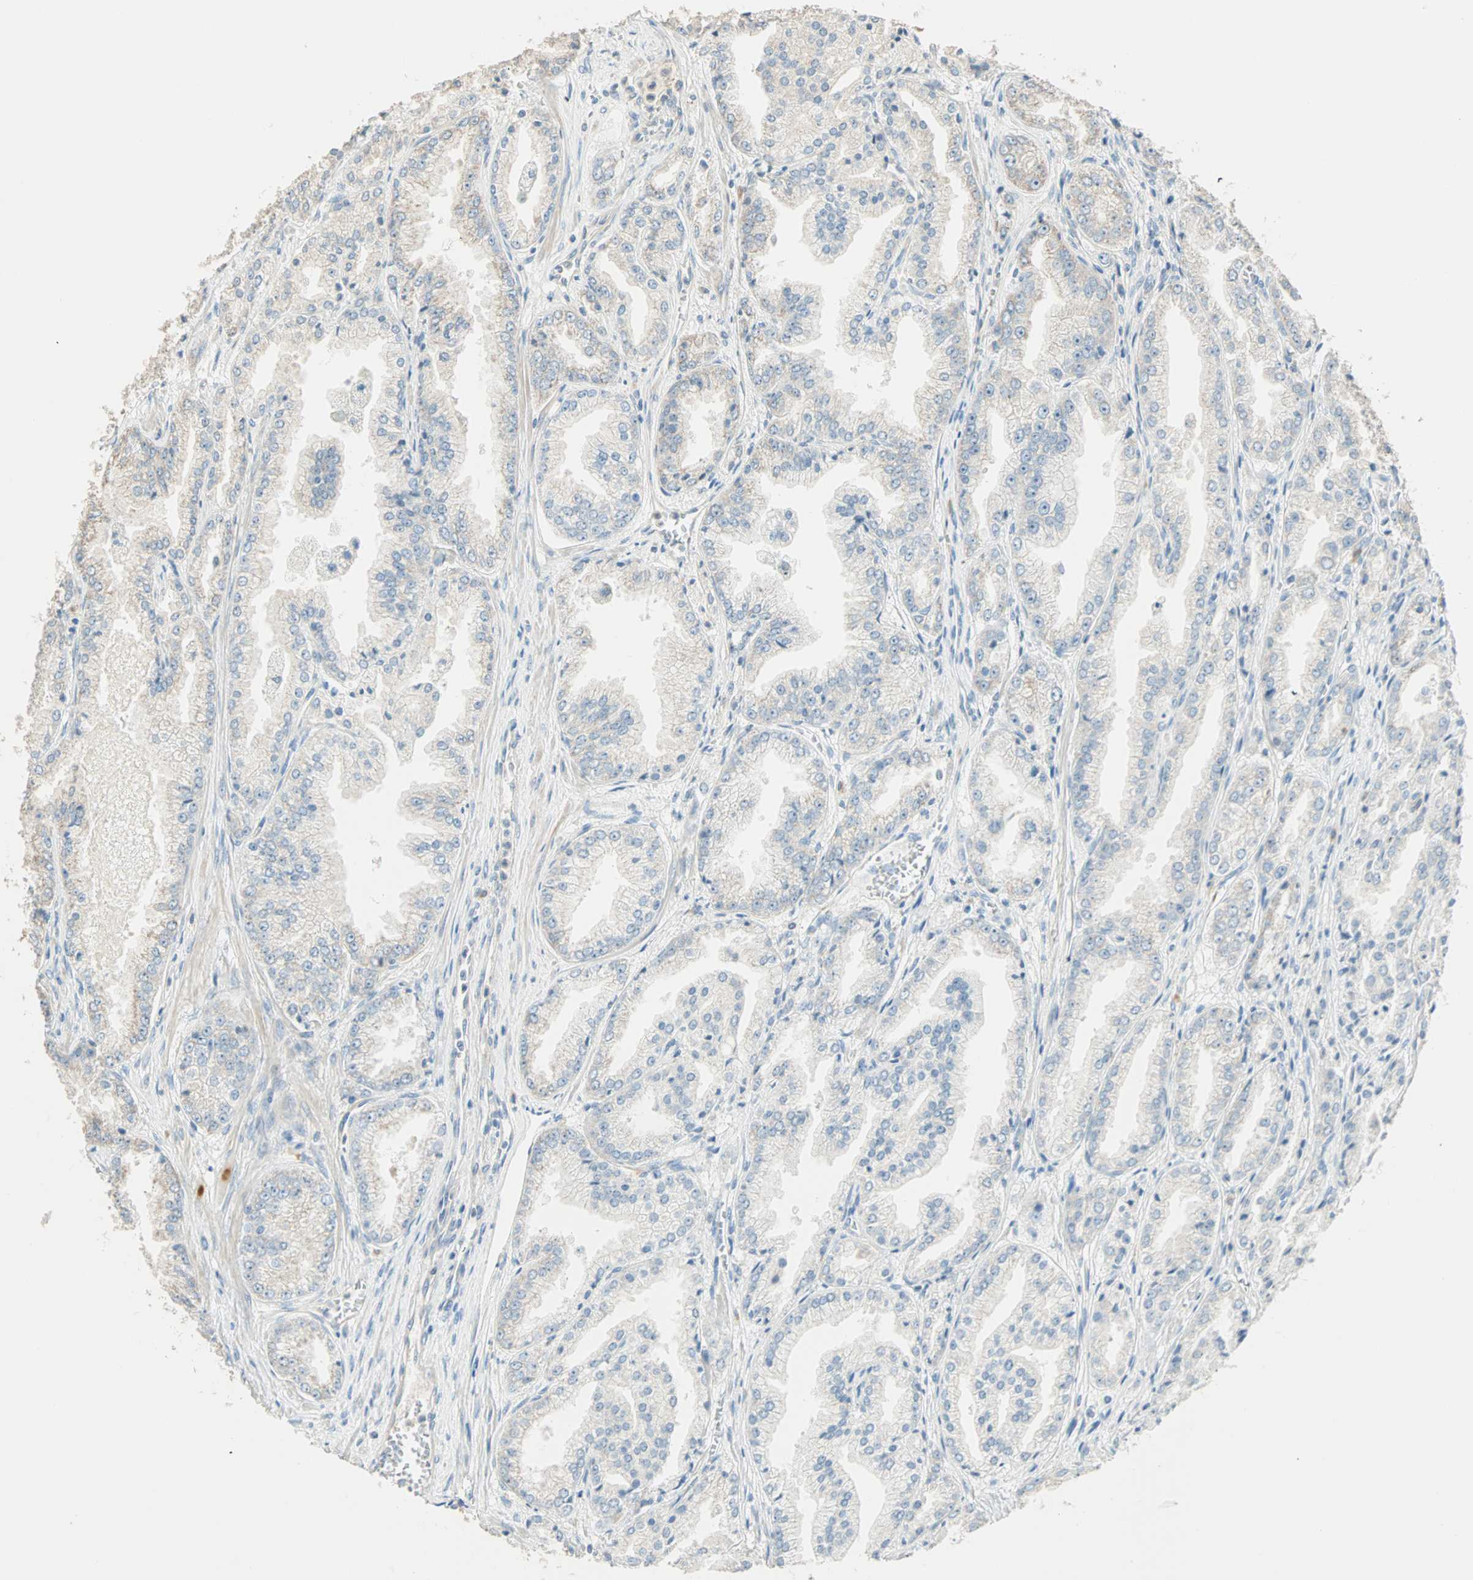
{"staining": {"intensity": "weak", "quantity": "<25%", "location": "cytoplasmic/membranous"}, "tissue": "prostate cancer", "cell_type": "Tumor cells", "image_type": "cancer", "snomed": [{"axis": "morphology", "description": "Adenocarcinoma, High grade"}, {"axis": "topography", "description": "Prostate"}], "caption": "This image is of prostate high-grade adenocarcinoma stained with IHC to label a protein in brown with the nuclei are counter-stained blue. There is no staining in tumor cells.", "gene": "RAD18", "patient": {"sex": "male", "age": 61}}